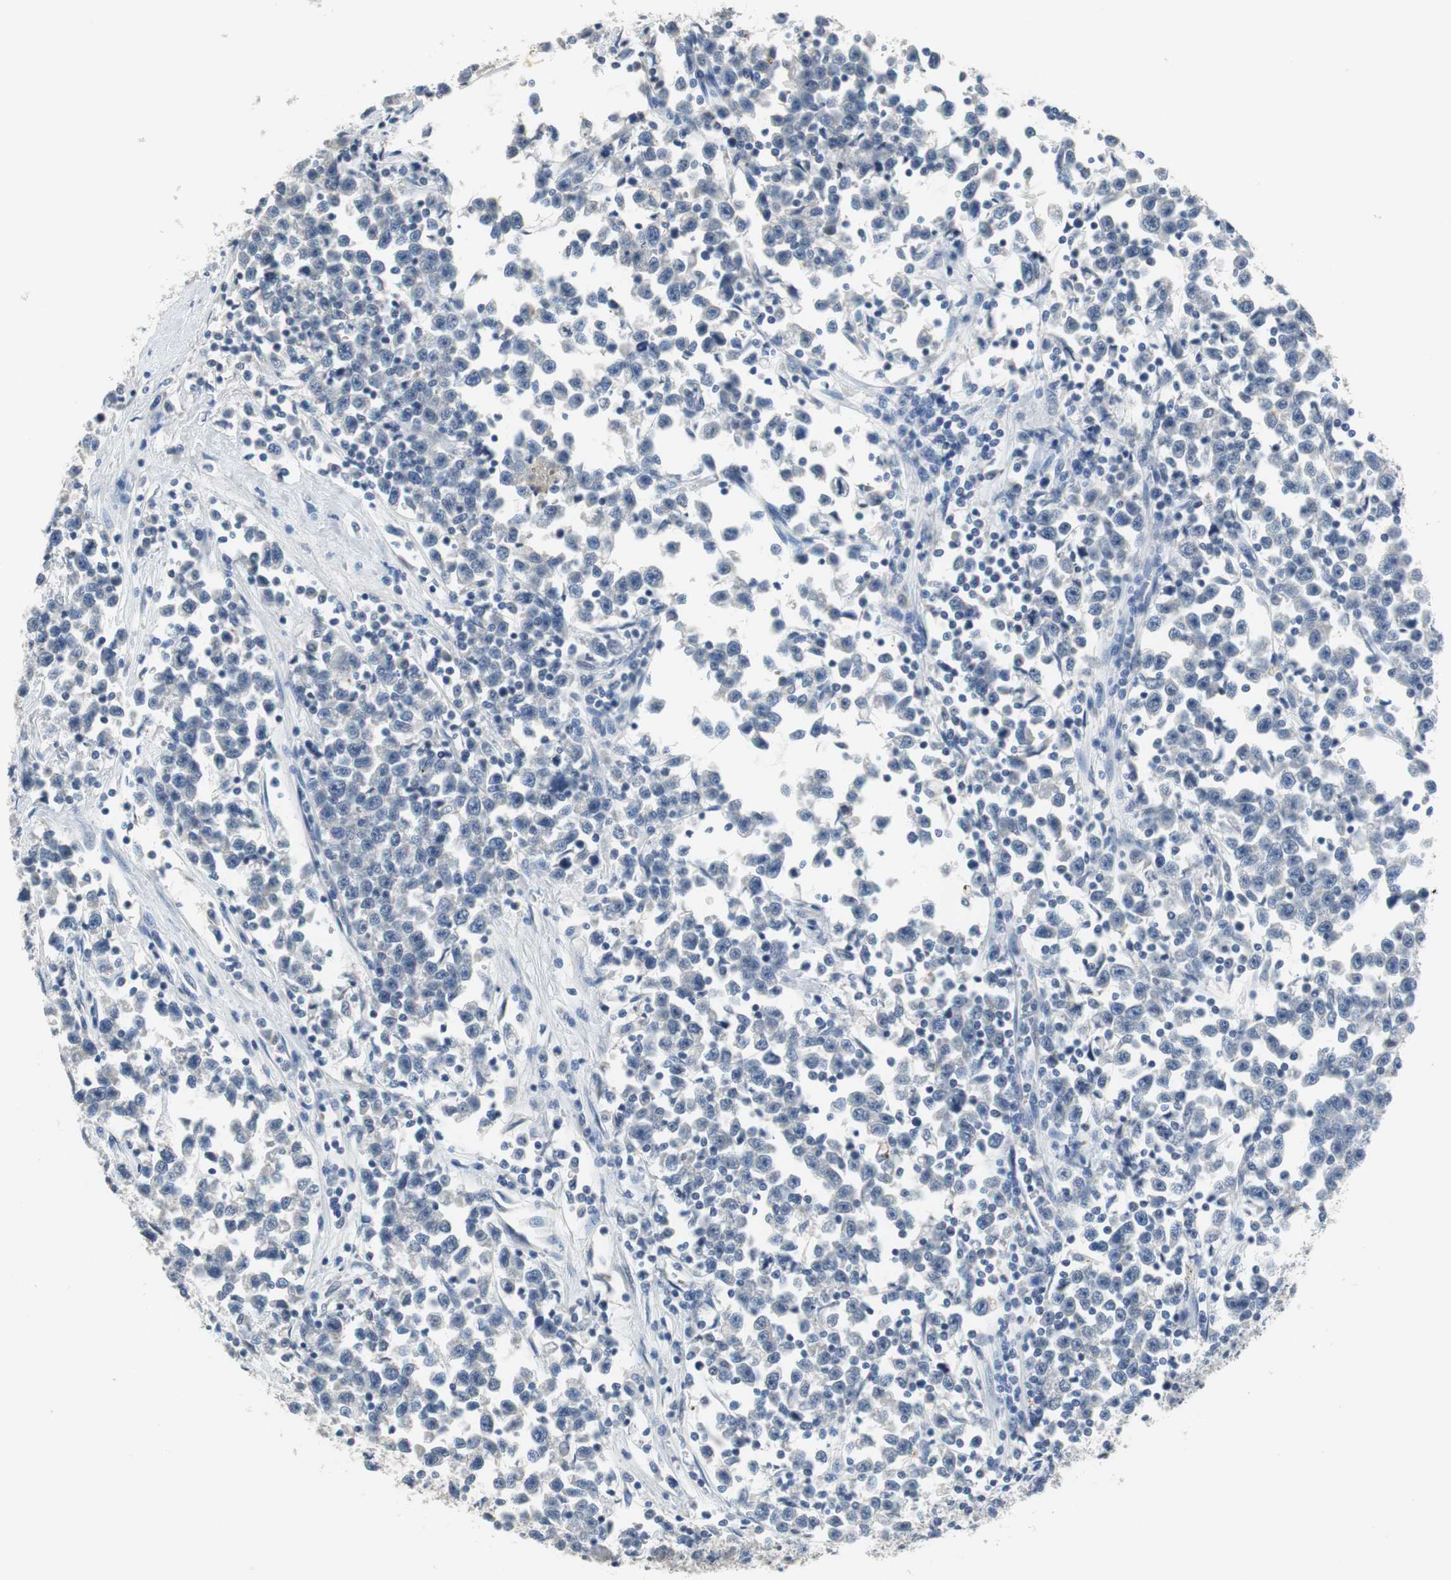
{"staining": {"intensity": "negative", "quantity": "none", "location": "none"}, "tissue": "testis cancer", "cell_type": "Tumor cells", "image_type": "cancer", "snomed": [{"axis": "morphology", "description": "Seminoma, NOS"}, {"axis": "topography", "description": "Testis"}], "caption": "A photomicrograph of human testis cancer (seminoma) is negative for staining in tumor cells. (Brightfield microscopy of DAB (3,3'-diaminobenzidine) immunohistochemistry at high magnification).", "gene": "MUC7", "patient": {"sex": "male", "age": 43}}